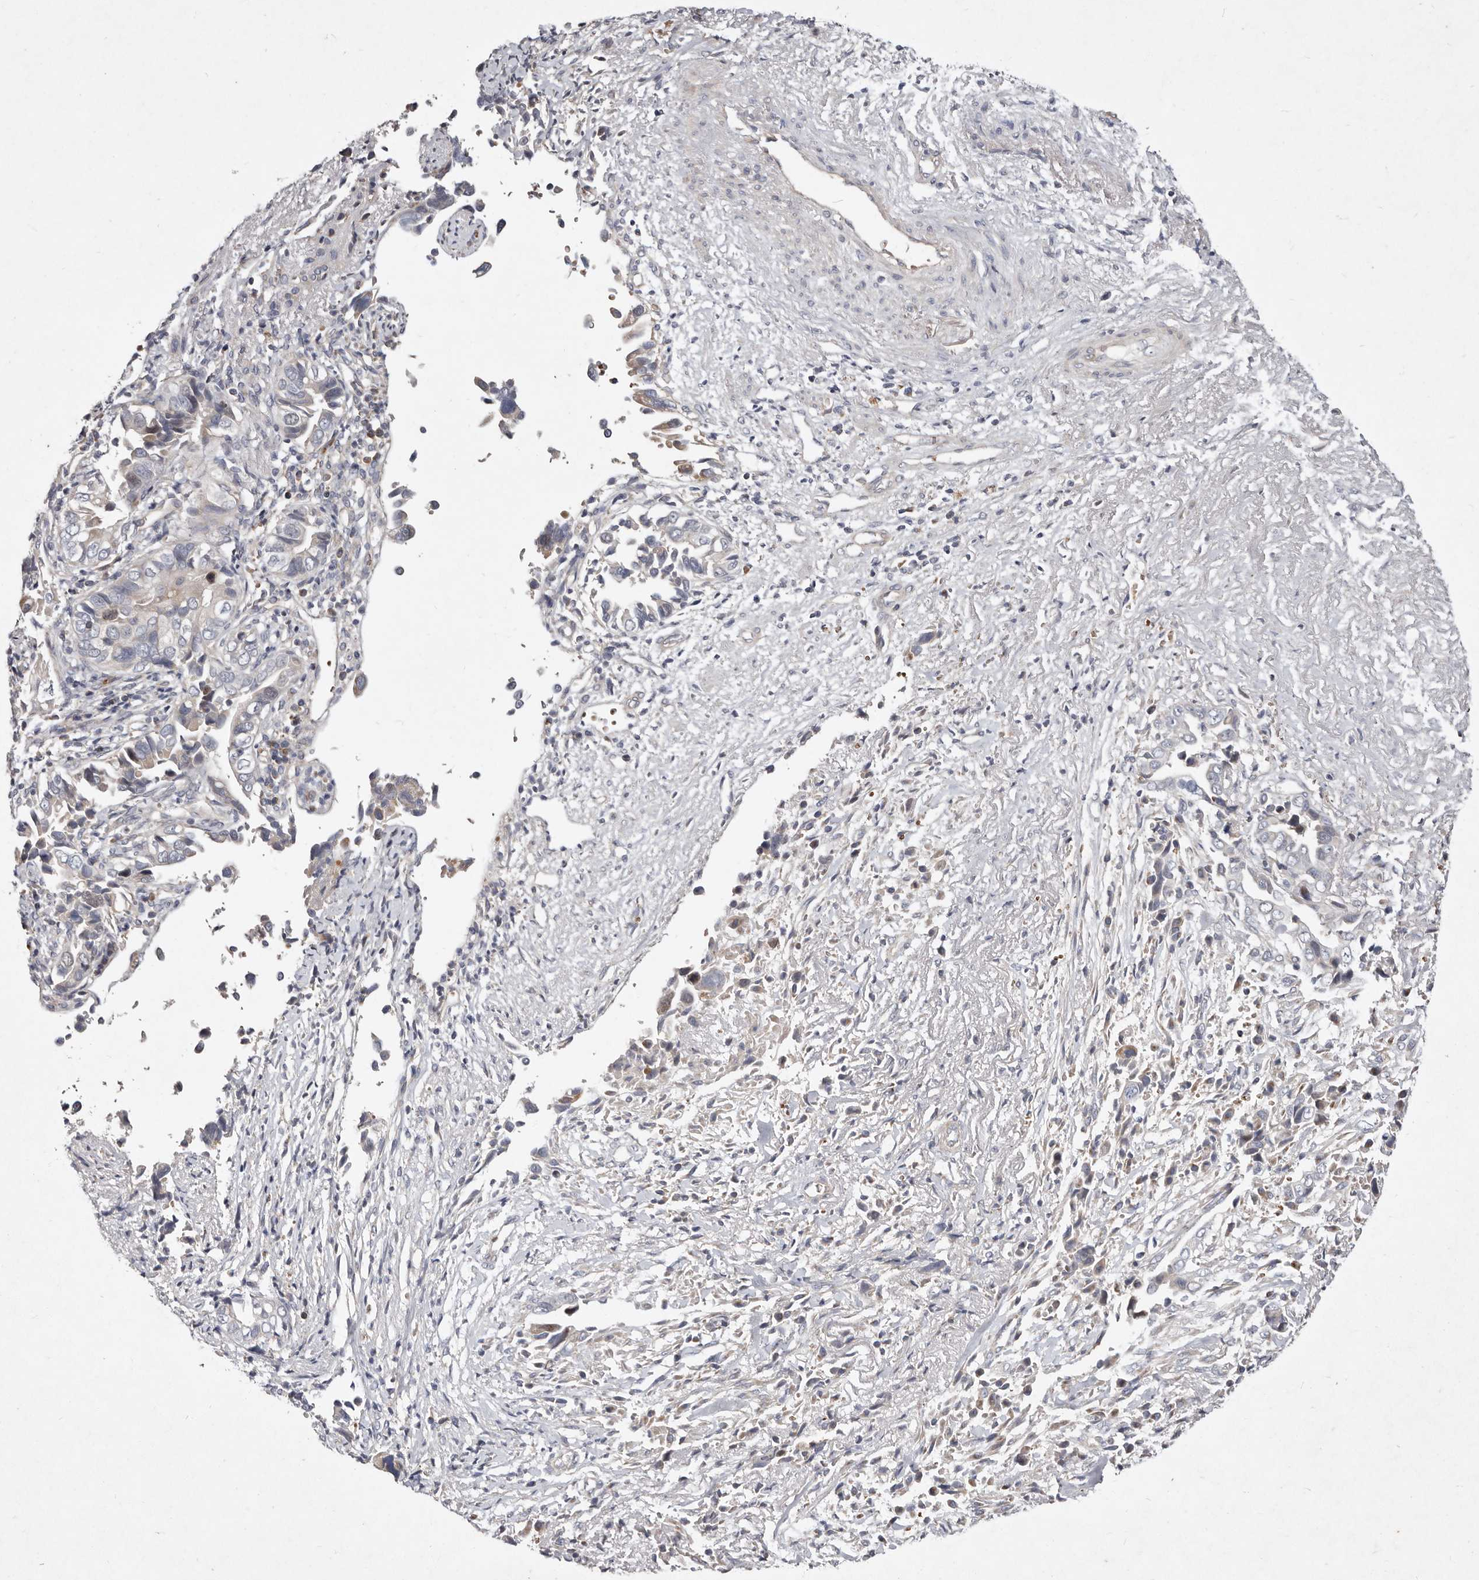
{"staining": {"intensity": "weak", "quantity": "<25%", "location": "cytoplasmic/membranous"}, "tissue": "liver cancer", "cell_type": "Tumor cells", "image_type": "cancer", "snomed": [{"axis": "morphology", "description": "Cholangiocarcinoma"}, {"axis": "topography", "description": "Liver"}], "caption": "Tumor cells show no significant staining in liver cancer (cholangiocarcinoma). (Immunohistochemistry, brightfield microscopy, high magnification).", "gene": "SLC25A20", "patient": {"sex": "female", "age": 79}}